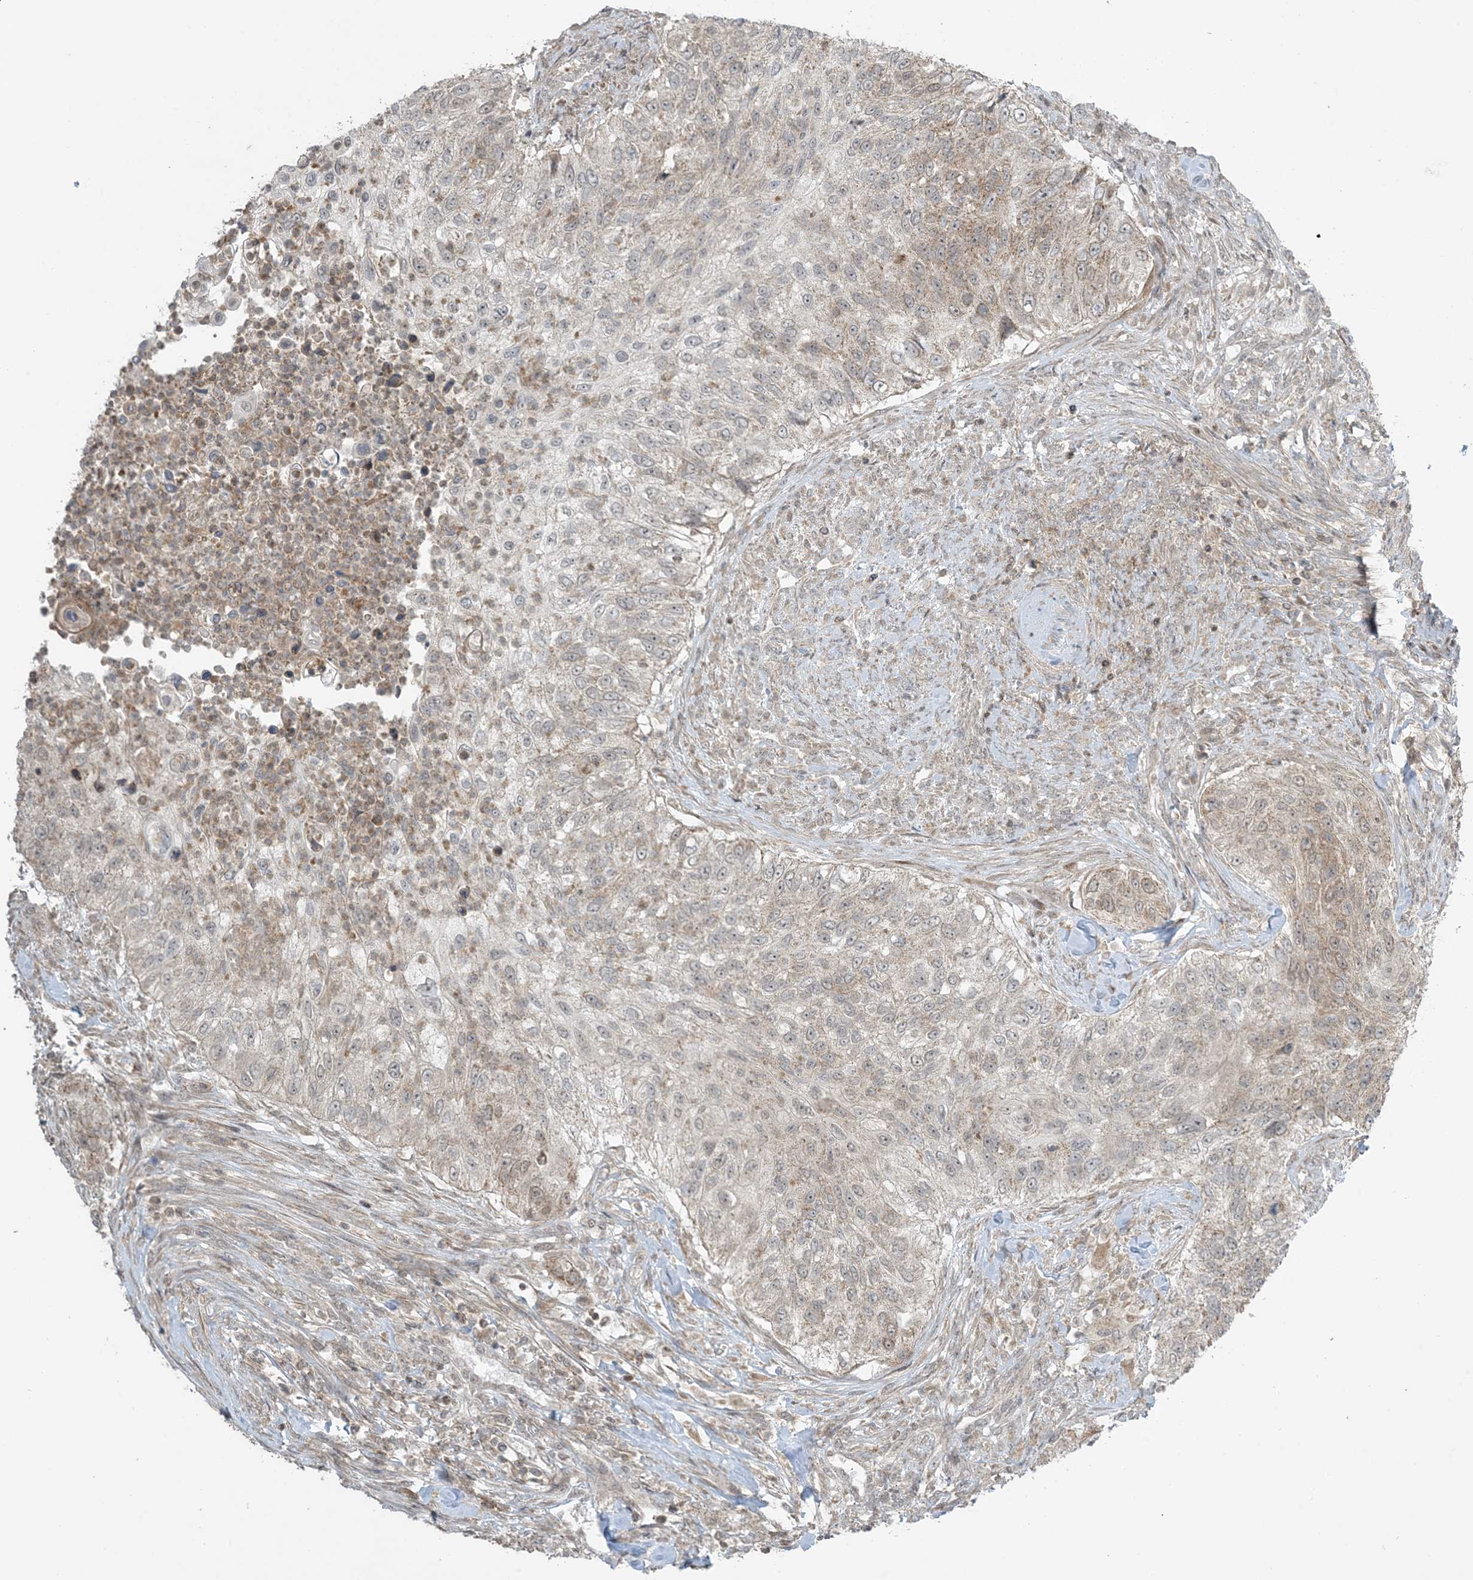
{"staining": {"intensity": "weak", "quantity": "25%-75%", "location": "cytoplasmic/membranous"}, "tissue": "urothelial cancer", "cell_type": "Tumor cells", "image_type": "cancer", "snomed": [{"axis": "morphology", "description": "Urothelial carcinoma, High grade"}, {"axis": "topography", "description": "Urinary bladder"}], "caption": "Weak cytoplasmic/membranous protein expression is seen in approximately 25%-75% of tumor cells in urothelial cancer.", "gene": "PHLDB2", "patient": {"sex": "female", "age": 60}}